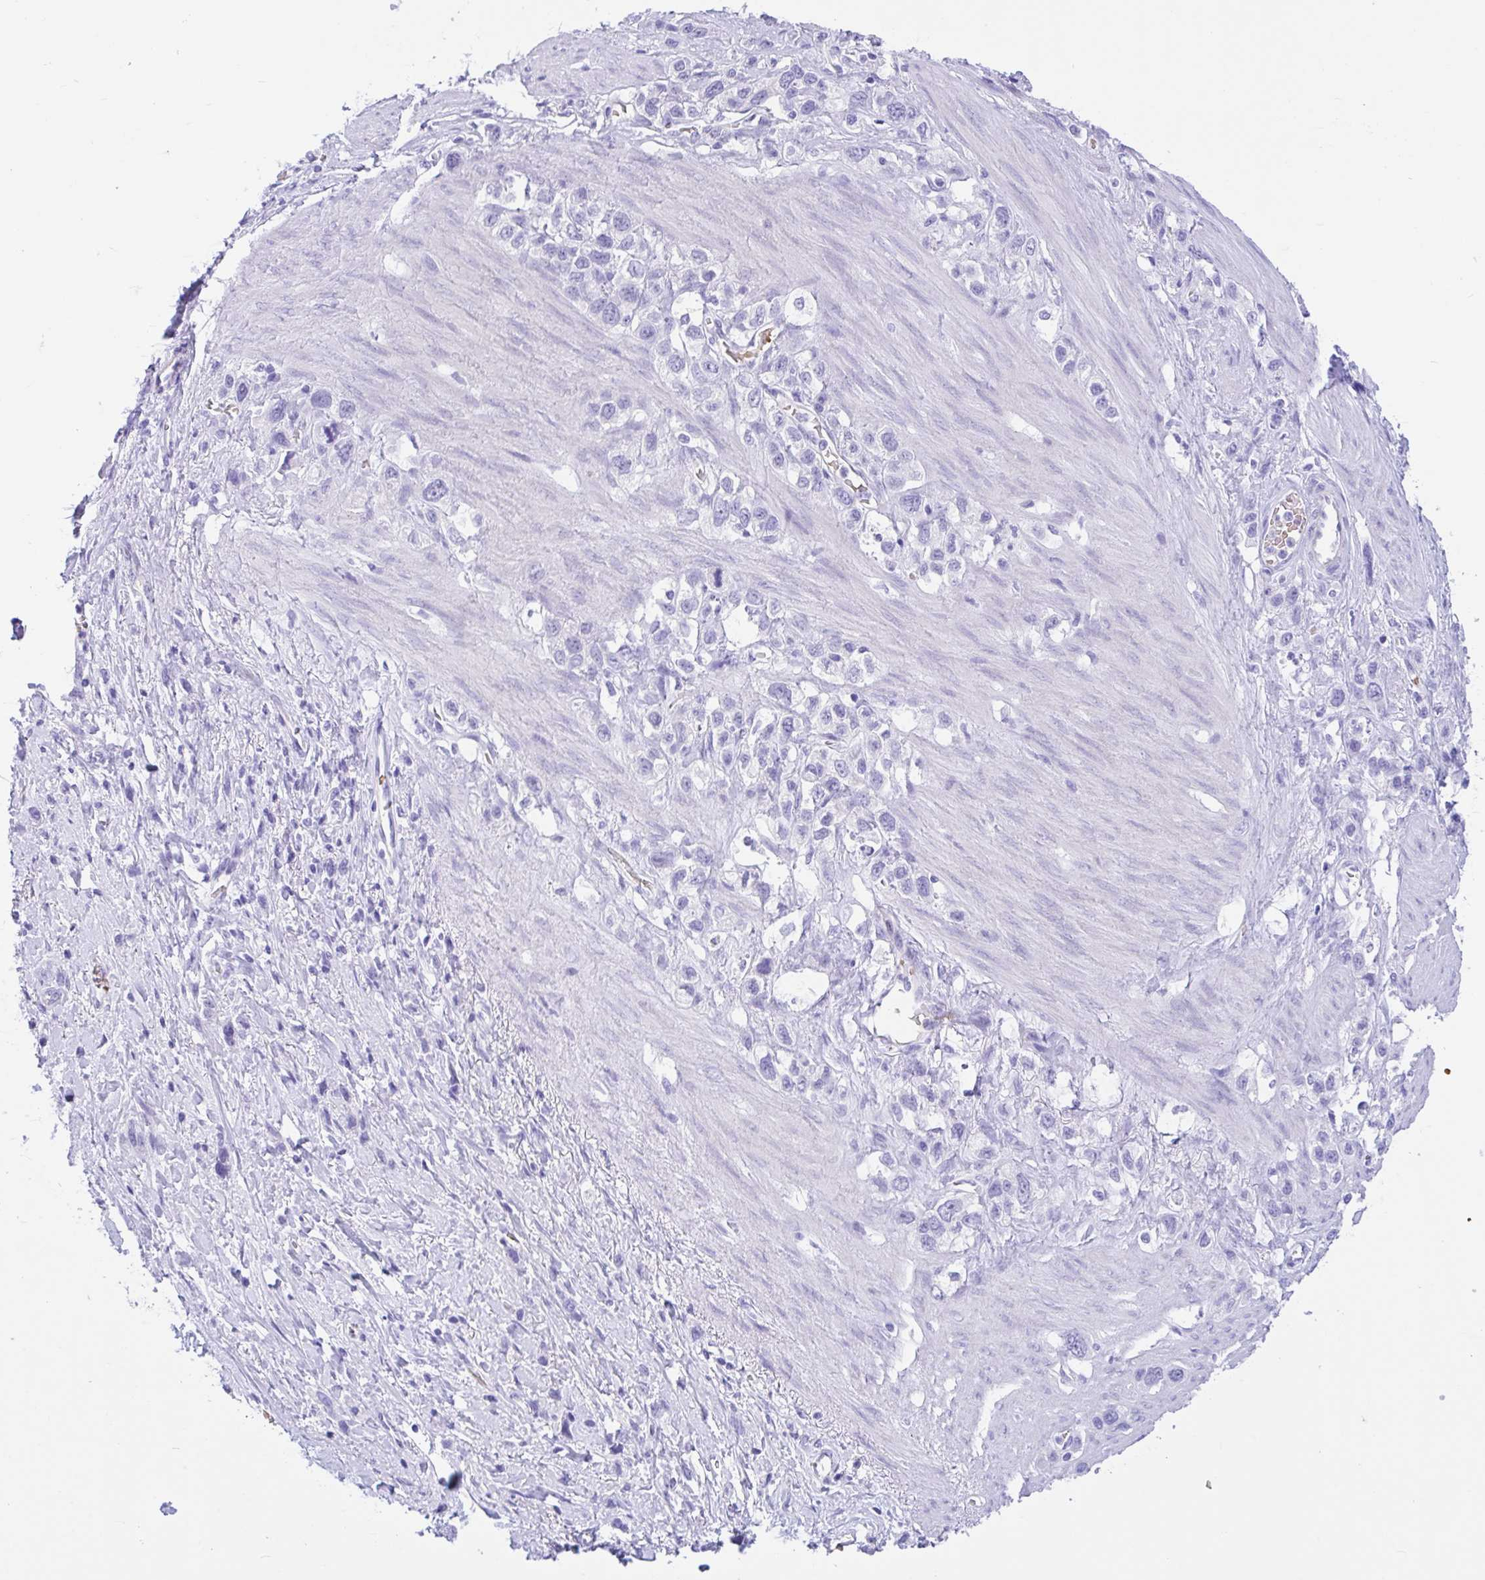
{"staining": {"intensity": "negative", "quantity": "none", "location": "none"}, "tissue": "stomach cancer", "cell_type": "Tumor cells", "image_type": "cancer", "snomed": [{"axis": "morphology", "description": "Adenocarcinoma, NOS"}, {"axis": "topography", "description": "Stomach"}], "caption": "Tumor cells show no significant expression in stomach adenocarcinoma.", "gene": "TMEM79", "patient": {"sex": "female", "age": 65}}